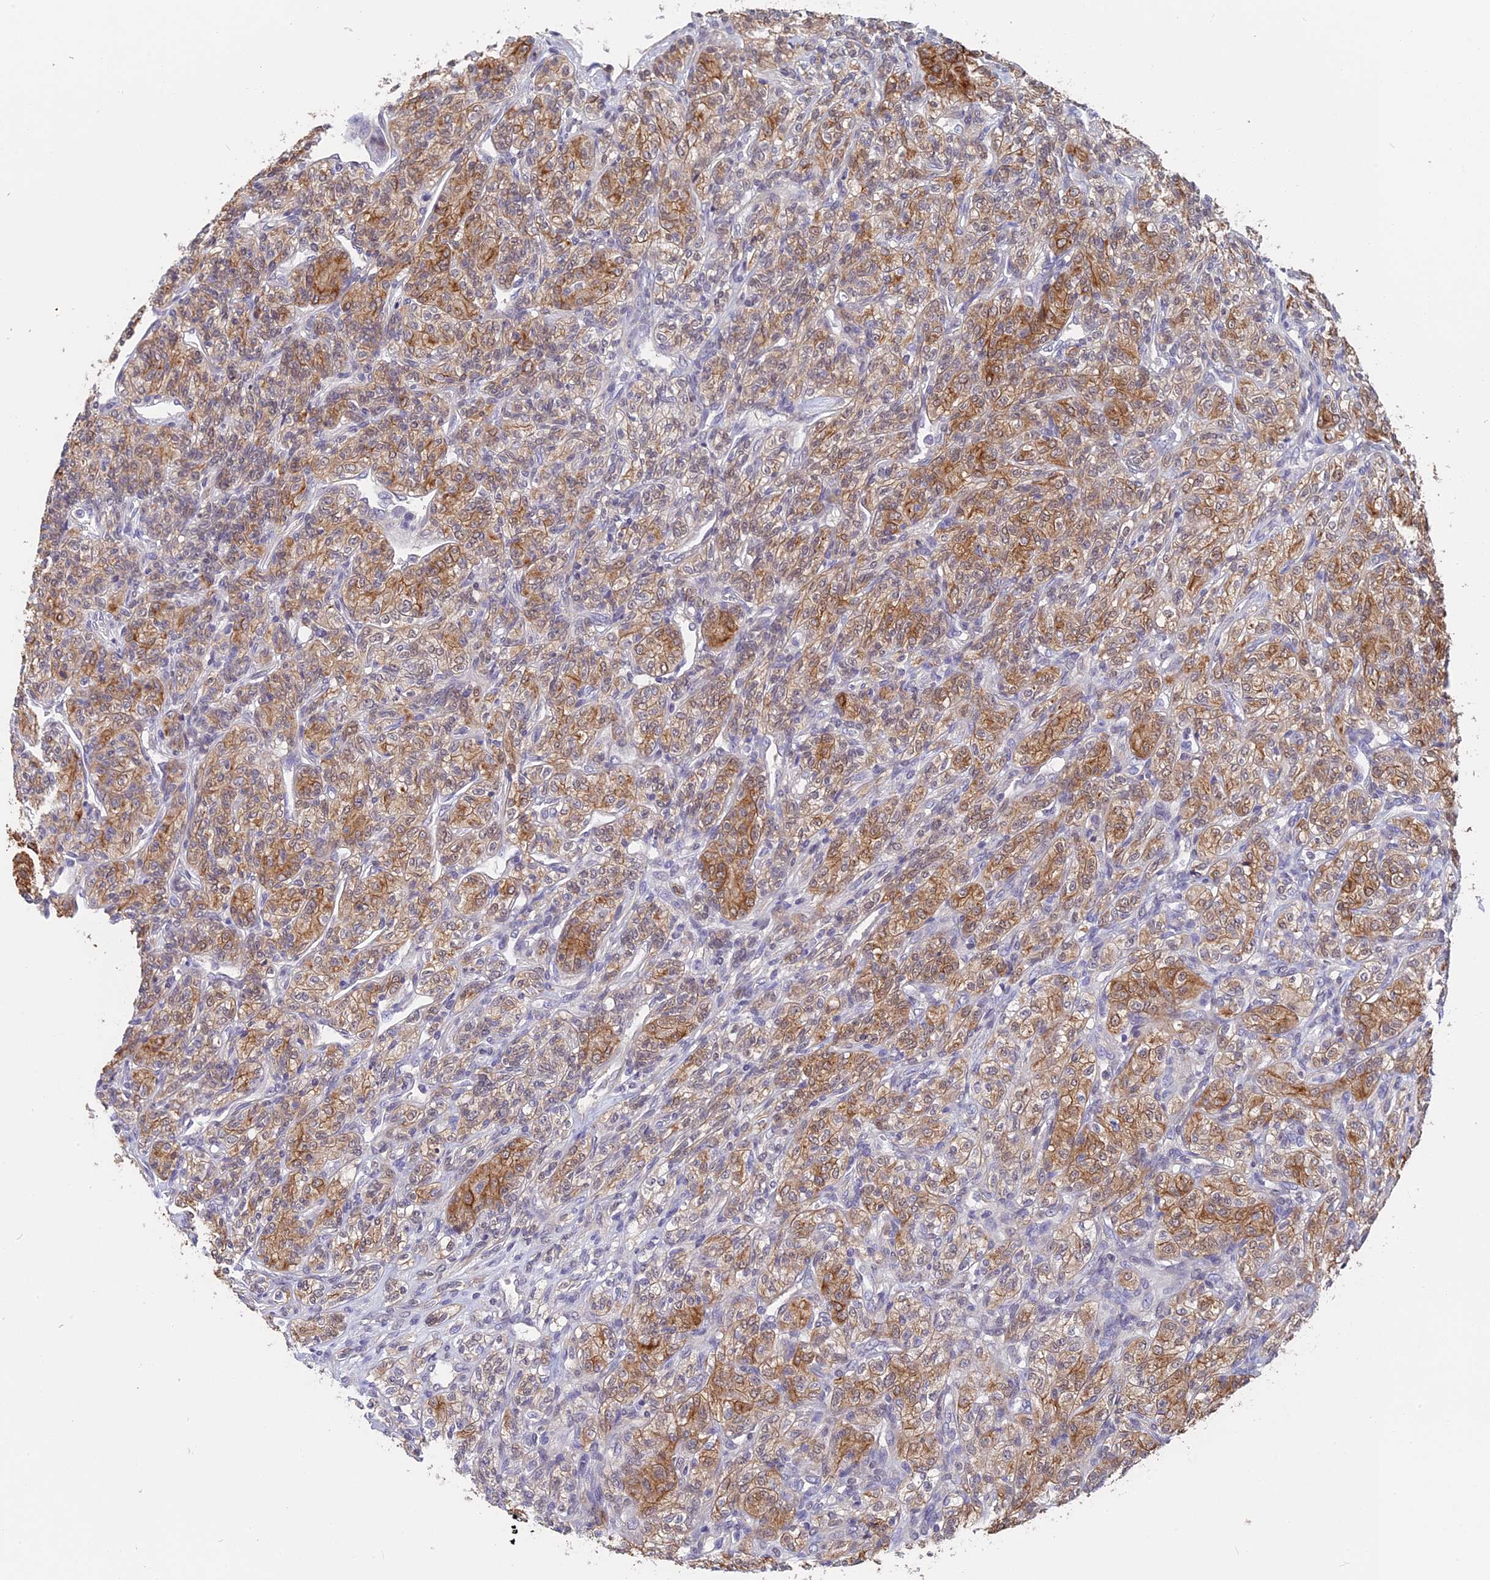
{"staining": {"intensity": "moderate", "quantity": ">75%", "location": "cytoplasmic/membranous"}, "tissue": "renal cancer", "cell_type": "Tumor cells", "image_type": "cancer", "snomed": [{"axis": "morphology", "description": "Adenocarcinoma, NOS"}, {"axis": "topography", "description": "Kidney"}], "caption": "DAB (3,3'-diaminobenzidine) immunohistochemical staining of adenocarcinoma (renal) reveals moderate cytoplasmic/membranous protein positivity in about >75% of tumor cells. The staining was performed using DAB, with brown indicating positive protein expression. Nuclei are stained blue with hematoxylin.", "gene": "STUB1", "patient": {"sex": "male", "age": 77}}